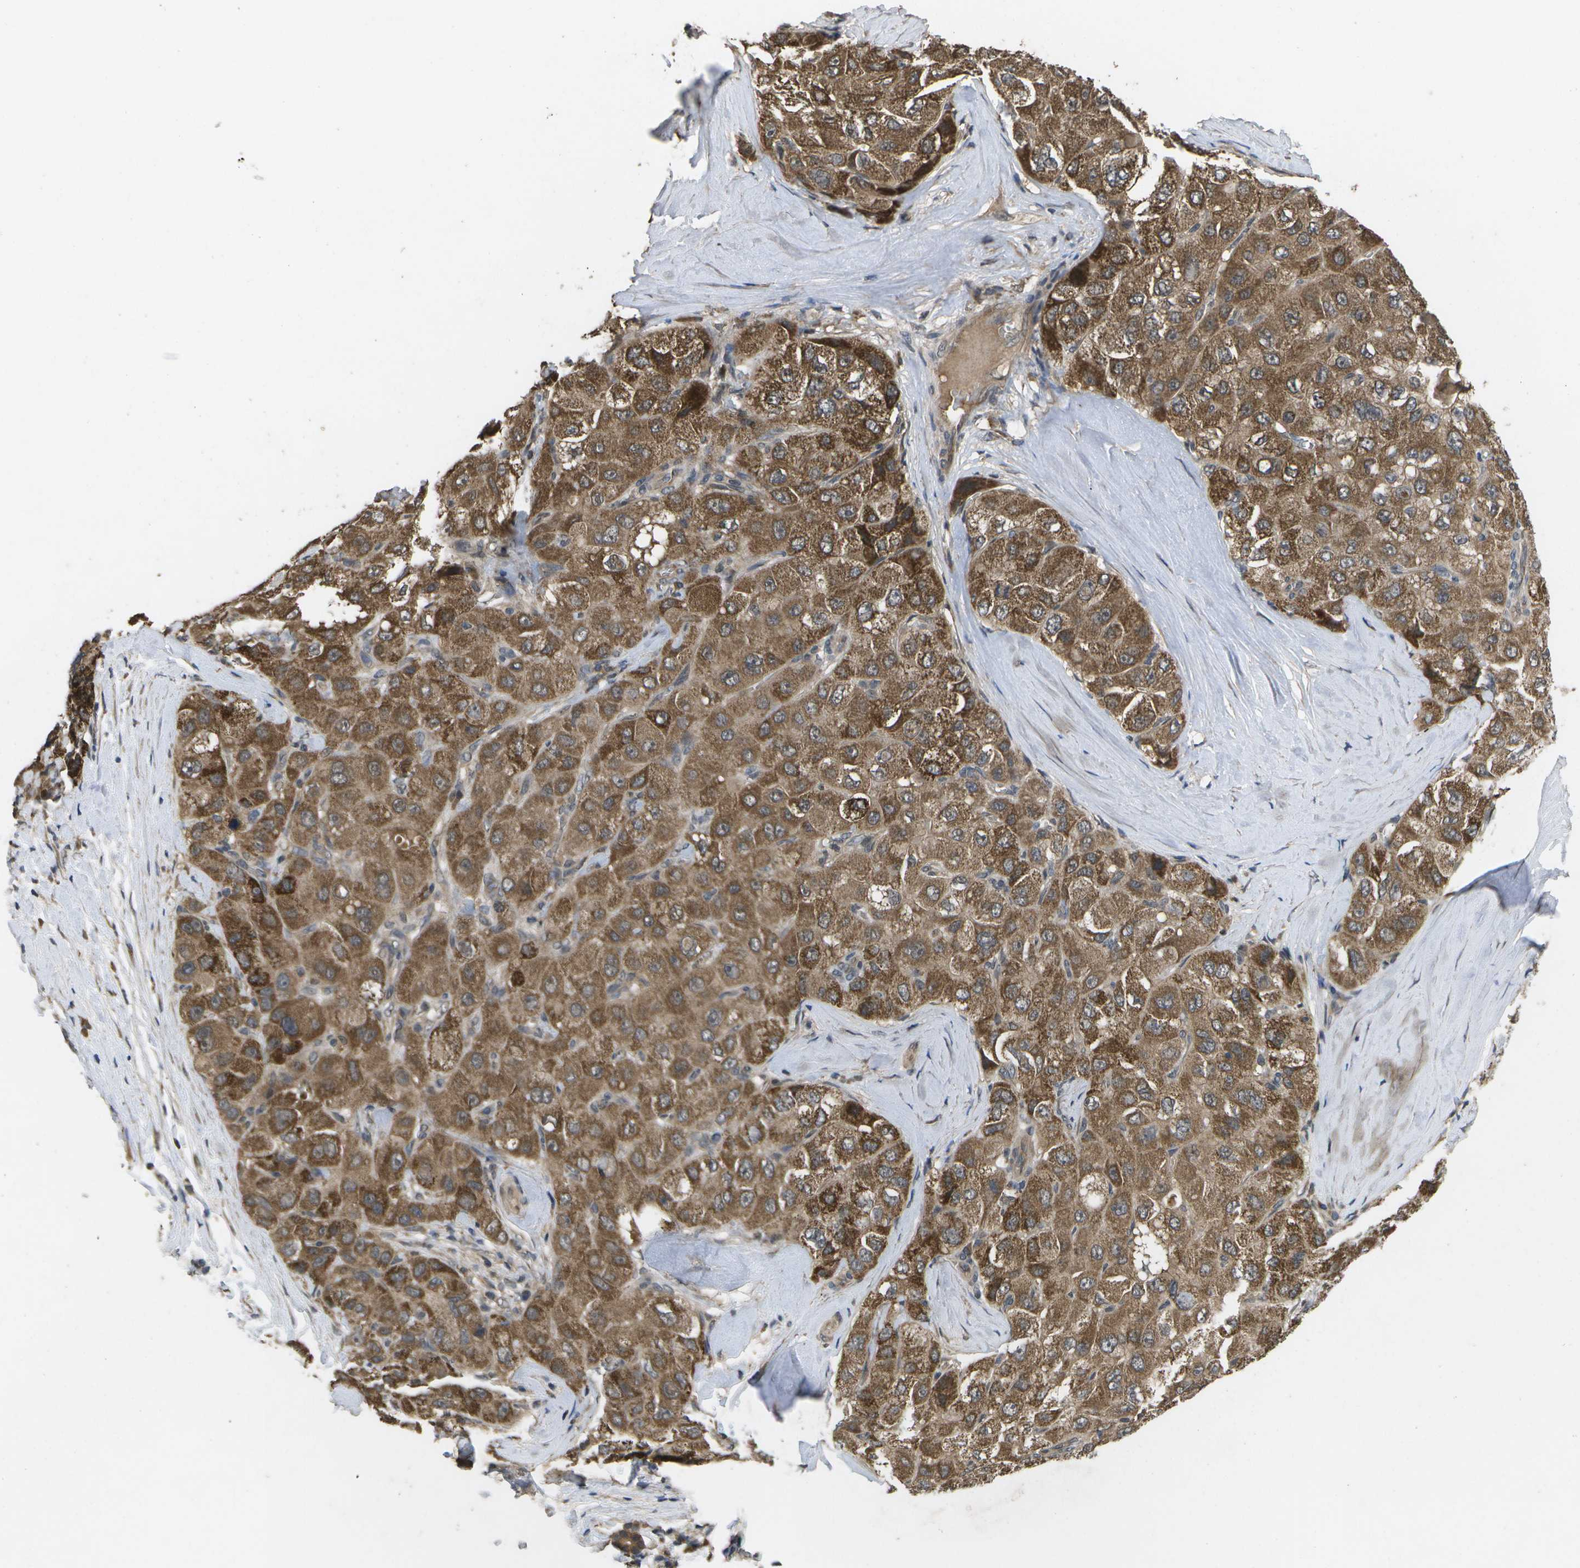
{"staining": {"intensity": "moderate", "quantity": ">75%", "location": "cytoplasmic/membranous"}, "tissue": "liver cancer", "cell_type": "Tumor cells", "image_type": "cancer", "snomed": [{"axis": "morphology", "description": "Carcinoma, Hepatocellular, NOS"}, {"axis": "topography", "description": "Liver"}], "caption": "Immunohistochemistry (DAB) staining of human hepatocellular carcinoma (liver) shows moderate cytoplasmic/membranous protein positivity in approximately >75% of tumor cells.", "gene": "ALAS1", "patient": {"sex": "male", "age": 80}}